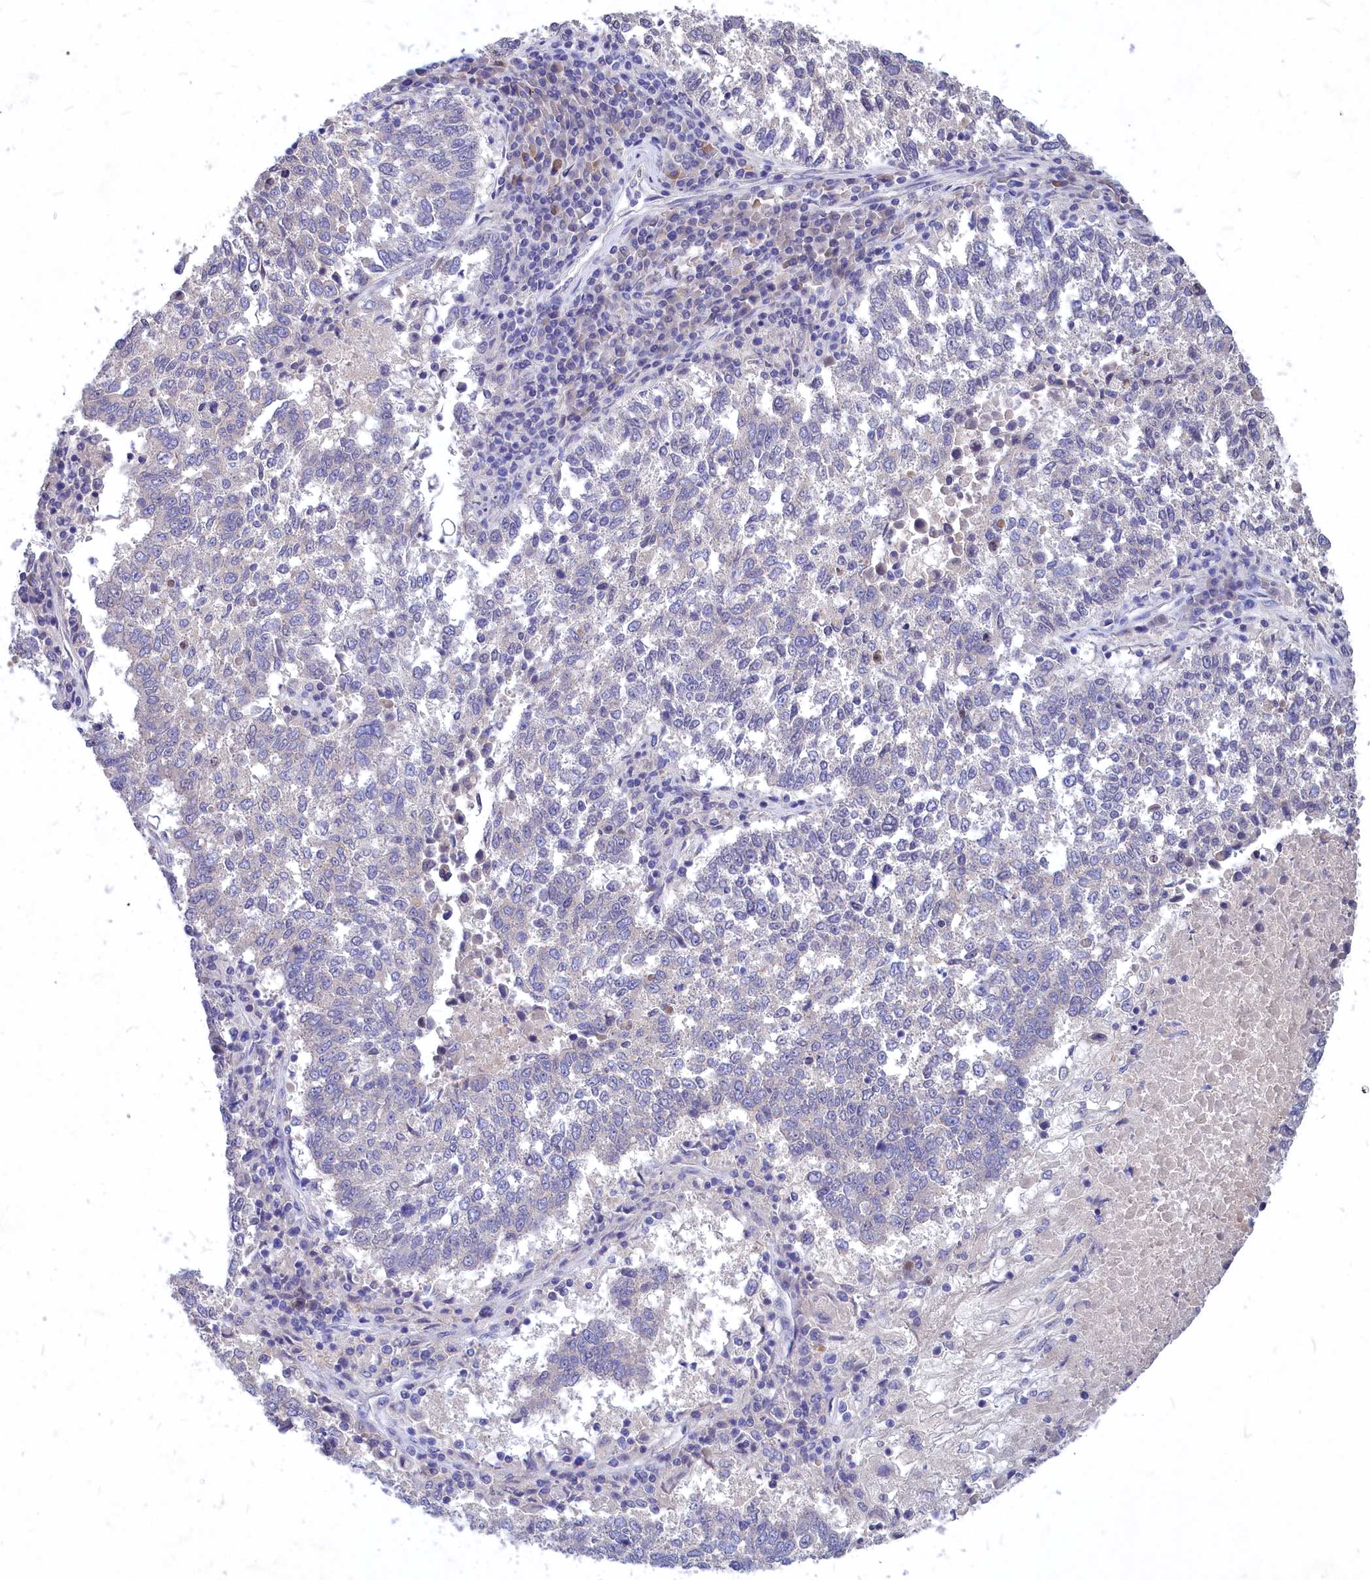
{"staining": {"intensity": "negative", "quantity": "none", "location": "none"}, "tissue": "lung cancer", "cell_type": "Tumor cells", "image_type": "cancer", "snomed": [{"axis": "morphology", "description": "Squamous cell carcinoma, NOS"}, {"axis": "topography", "description": "Lung"}], "caption": "High magnification brightfield microscopy of lung squamous cell carcinoma stained with DAB (3,3'-diaminobenzidine) (brown) and counterstained with hematoxylin (blue): tumor cells show no significant positivity.", "gene": "DEFB119", "patient": {"sex": "male", "age": 73}}